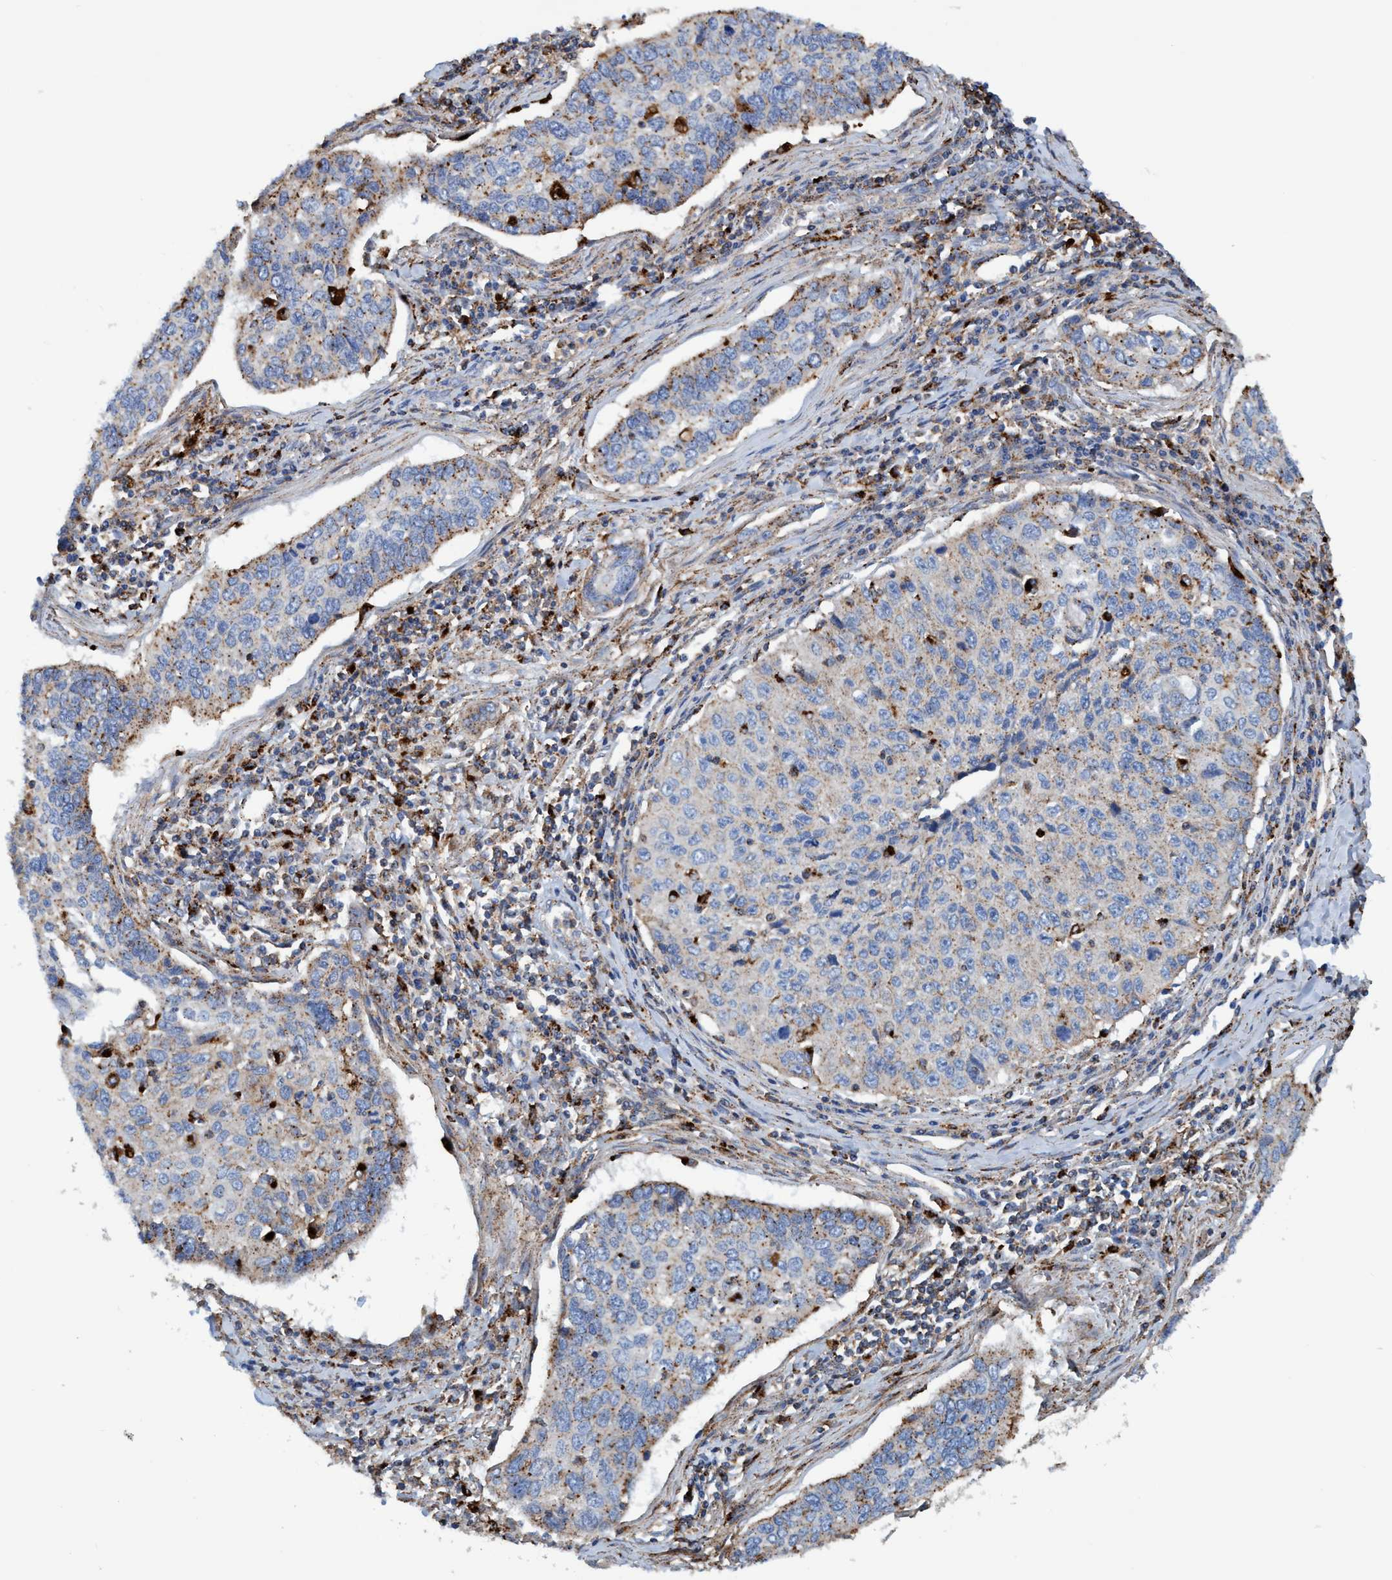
{"staining": {"intensity": "moderate", "quantity": "25%-75%", "location": "cytoplasmic/membranous"}, "tissue": "cervical cancer", "cell_type": "Tumor cells", "image_type": "cancer", "snomed": [{"axis": "morphology", "description": "Squamous cell carcinoma, NOS"}, {"axis": "topography", "description": "Cervix"}], "caption": "Approximately 25%-75% of tumor cells in human cervical cancer (squamous cell carcinoma) exhibit moderate cytoplasmic/membranous protein expression as visualized by brown immunohistochemical staining.", "gene": "TRIM65", "patient": {"sex": "female", "age": 53}}